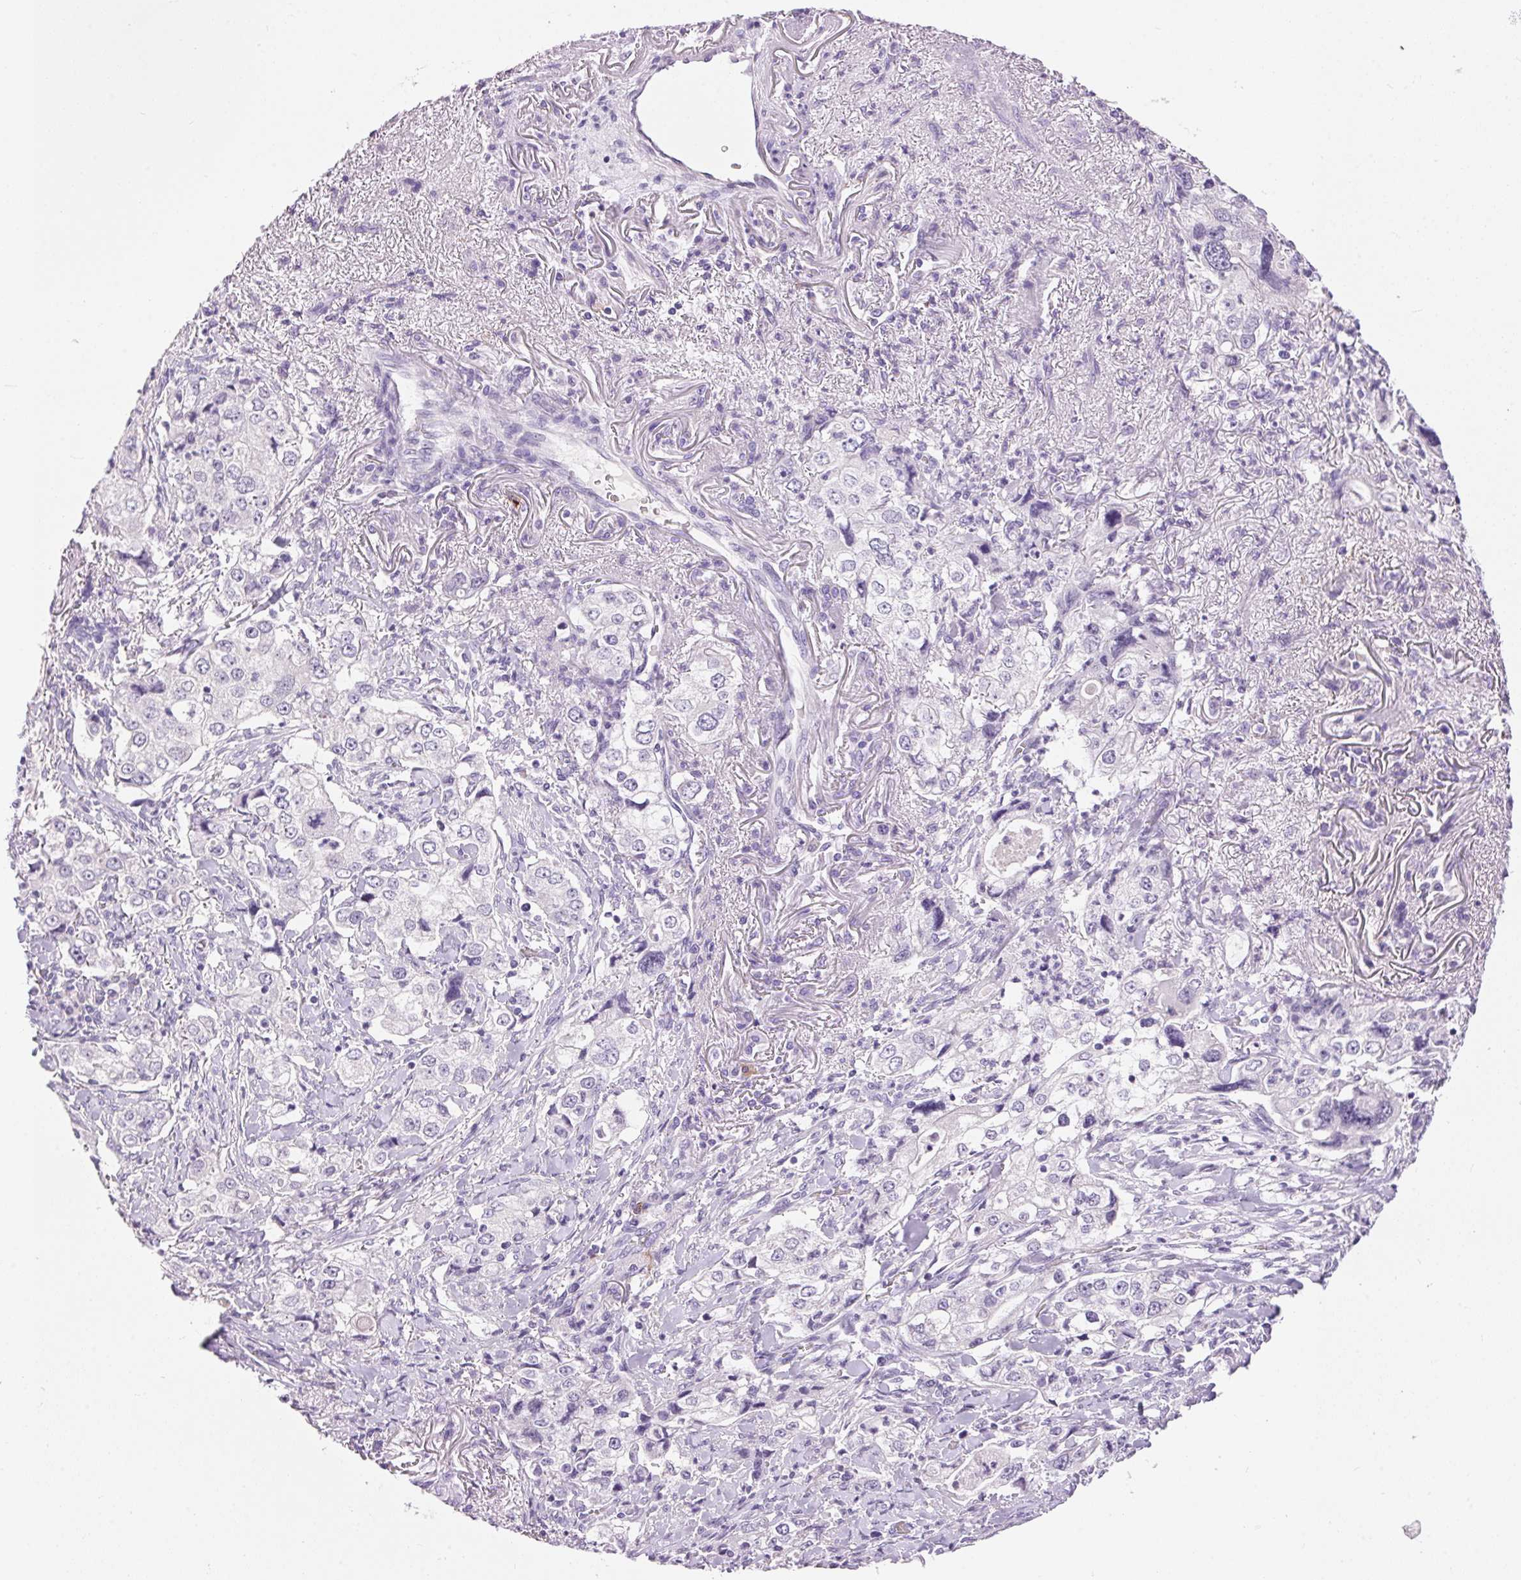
{"staining": {"intensity": "negative", "quantity": "none", "location": "none"}, "tissue": "stomach cancer", "cell_type": "Tumor cells", "image_type": "cancer", "snomed": [{"axis": "morphology", "description": "Adenocarcinoma, NOS"}, {"axis": "topography", "description": "Stomach, upper"}], "caption": "Protein analysis of adenocarcinoma (stomach) reveals no significant expression in tumor cells.", "gene": "PNLIPRP3", "patient": {"sex": "male", "age": 75}}